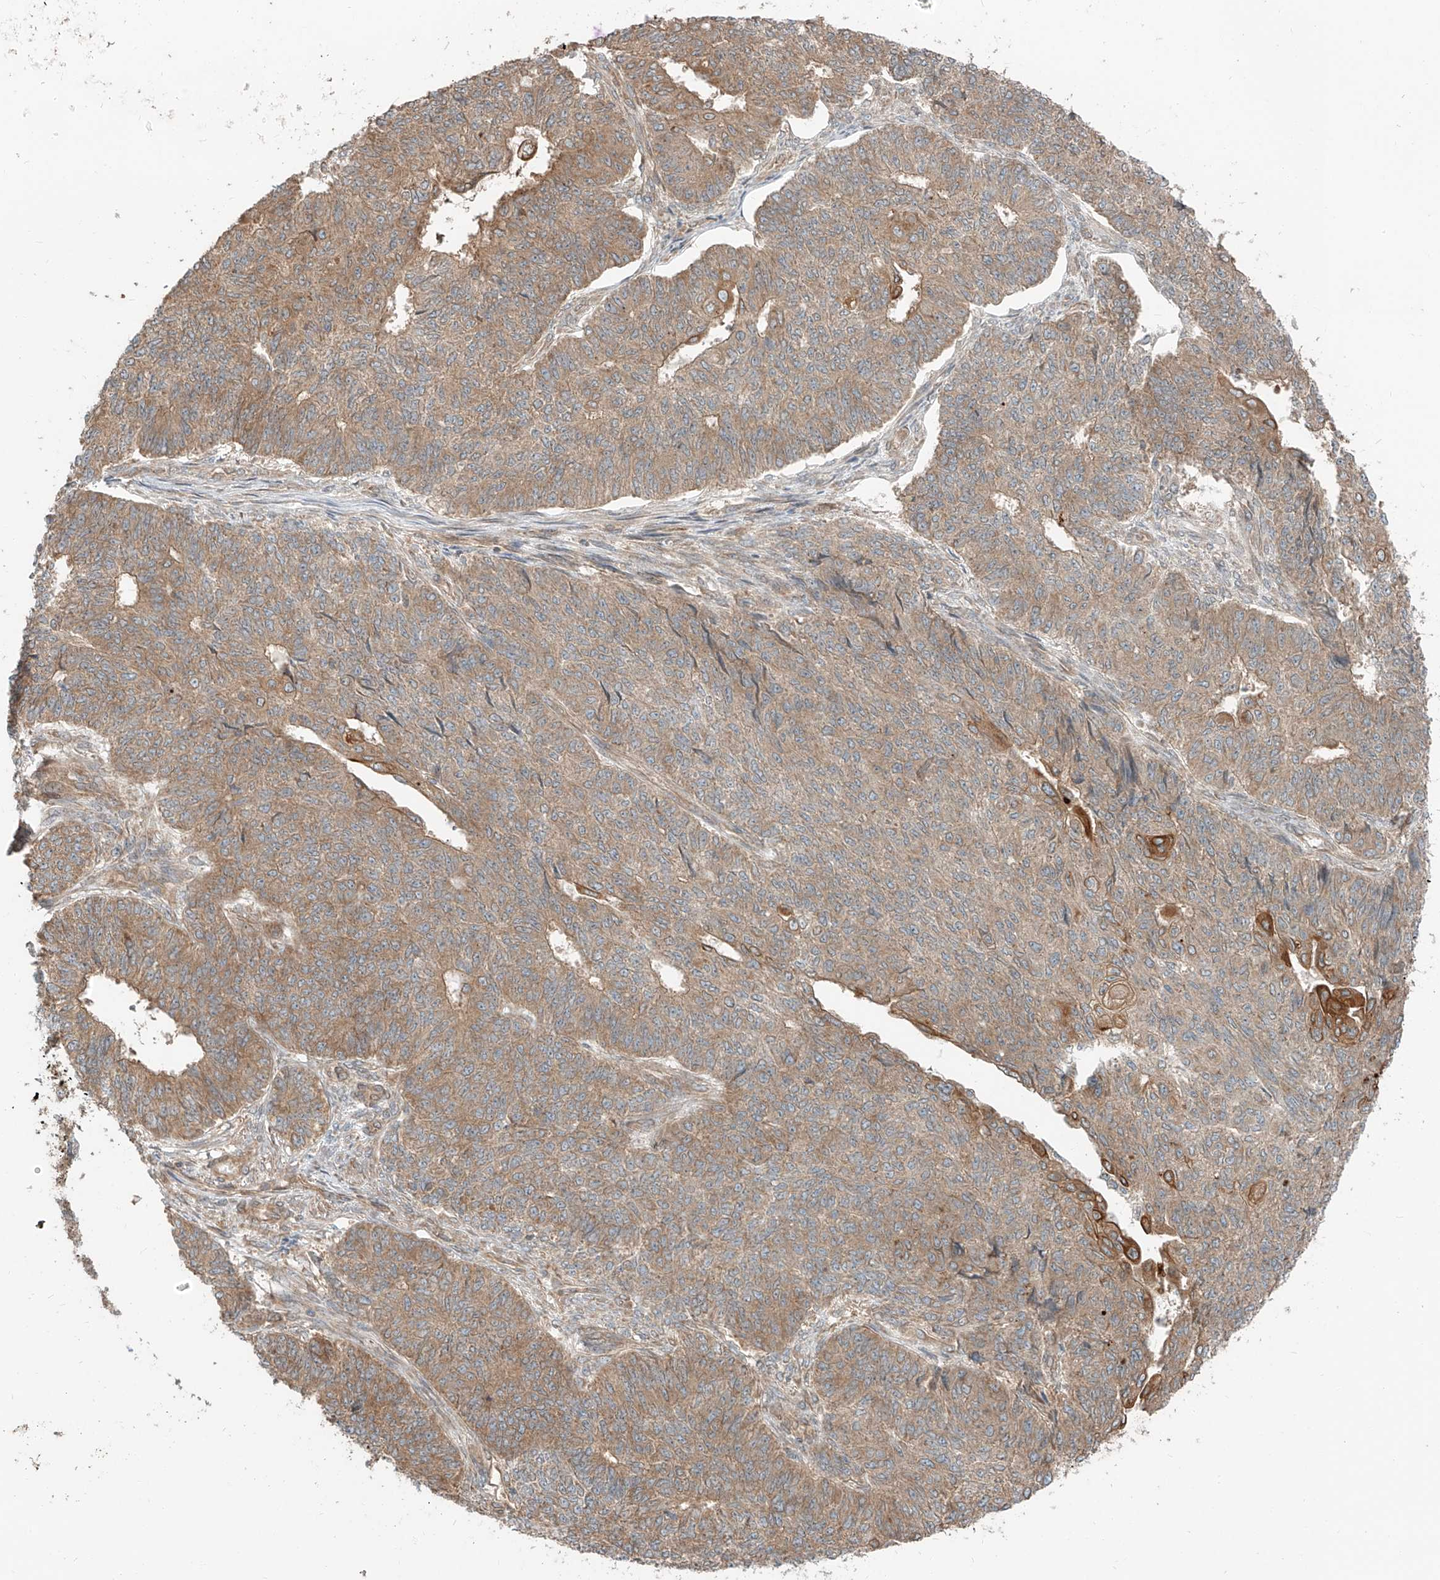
{"staining": {"intensity": "moderate", "quantity": ">75%", "location": "cytoplasmic/membranous"}, "tissue": "endometrial cancer", "cell_type": "Tumor cells", "image_type": "cancer", "snomed": [{"axis": "morphology", "description": "Adenocarcinoma, NOS"}, {"axis": "topography", "description": "Endometrium"}], "caption": "A brown stain shows moderate cytoplasmic/membranous staining of a protein in endometrial adenocarcinoma tumor cells.", "gene": "CEP162", "patient": {"sex": "female", "age": 32}}